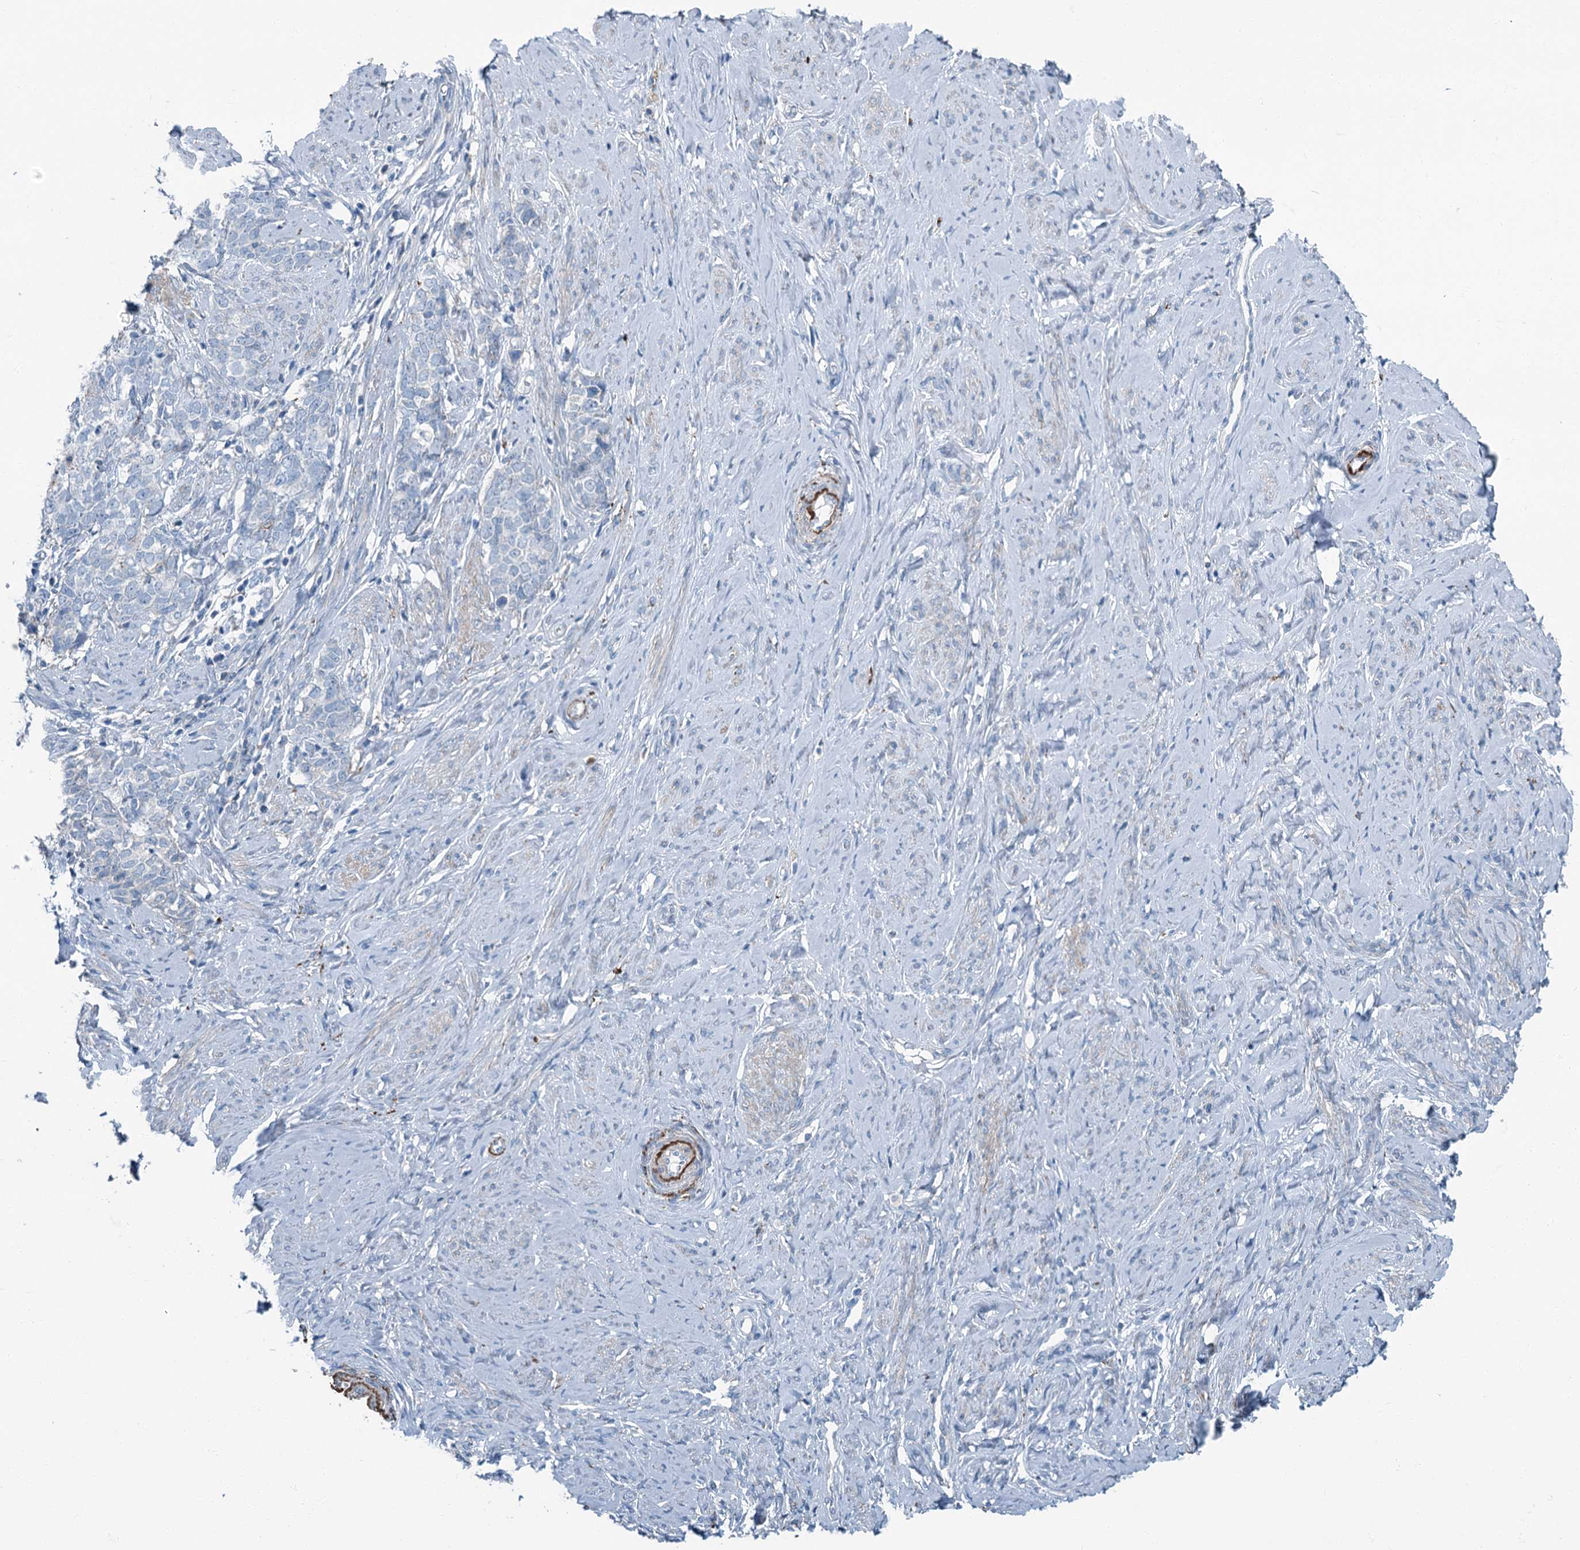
{"staining": {"intensity": "negative", "quantity": "none", "location": "none"}, "tissue": "cervical cancer", "cell_type": "Tumor cells", "image_type": "cancer", "snomed": [{"axis": "morphology", "description": "Squamous cell carcinoma, NOS"}, {"axis": "topography", "description": "Cervix"}], "caption": "Immunohistochemistry (IHC) micrograph of neoplastic tissue: cervical cancer (squamous cell carcinoma) stained with DAB displays no significant protein staining in tumor cells. (Immunohistochemistry, brightfield microscopy, high magnification).", "gene": "AXL", "patient": {"sex": "female", "age": 63}}